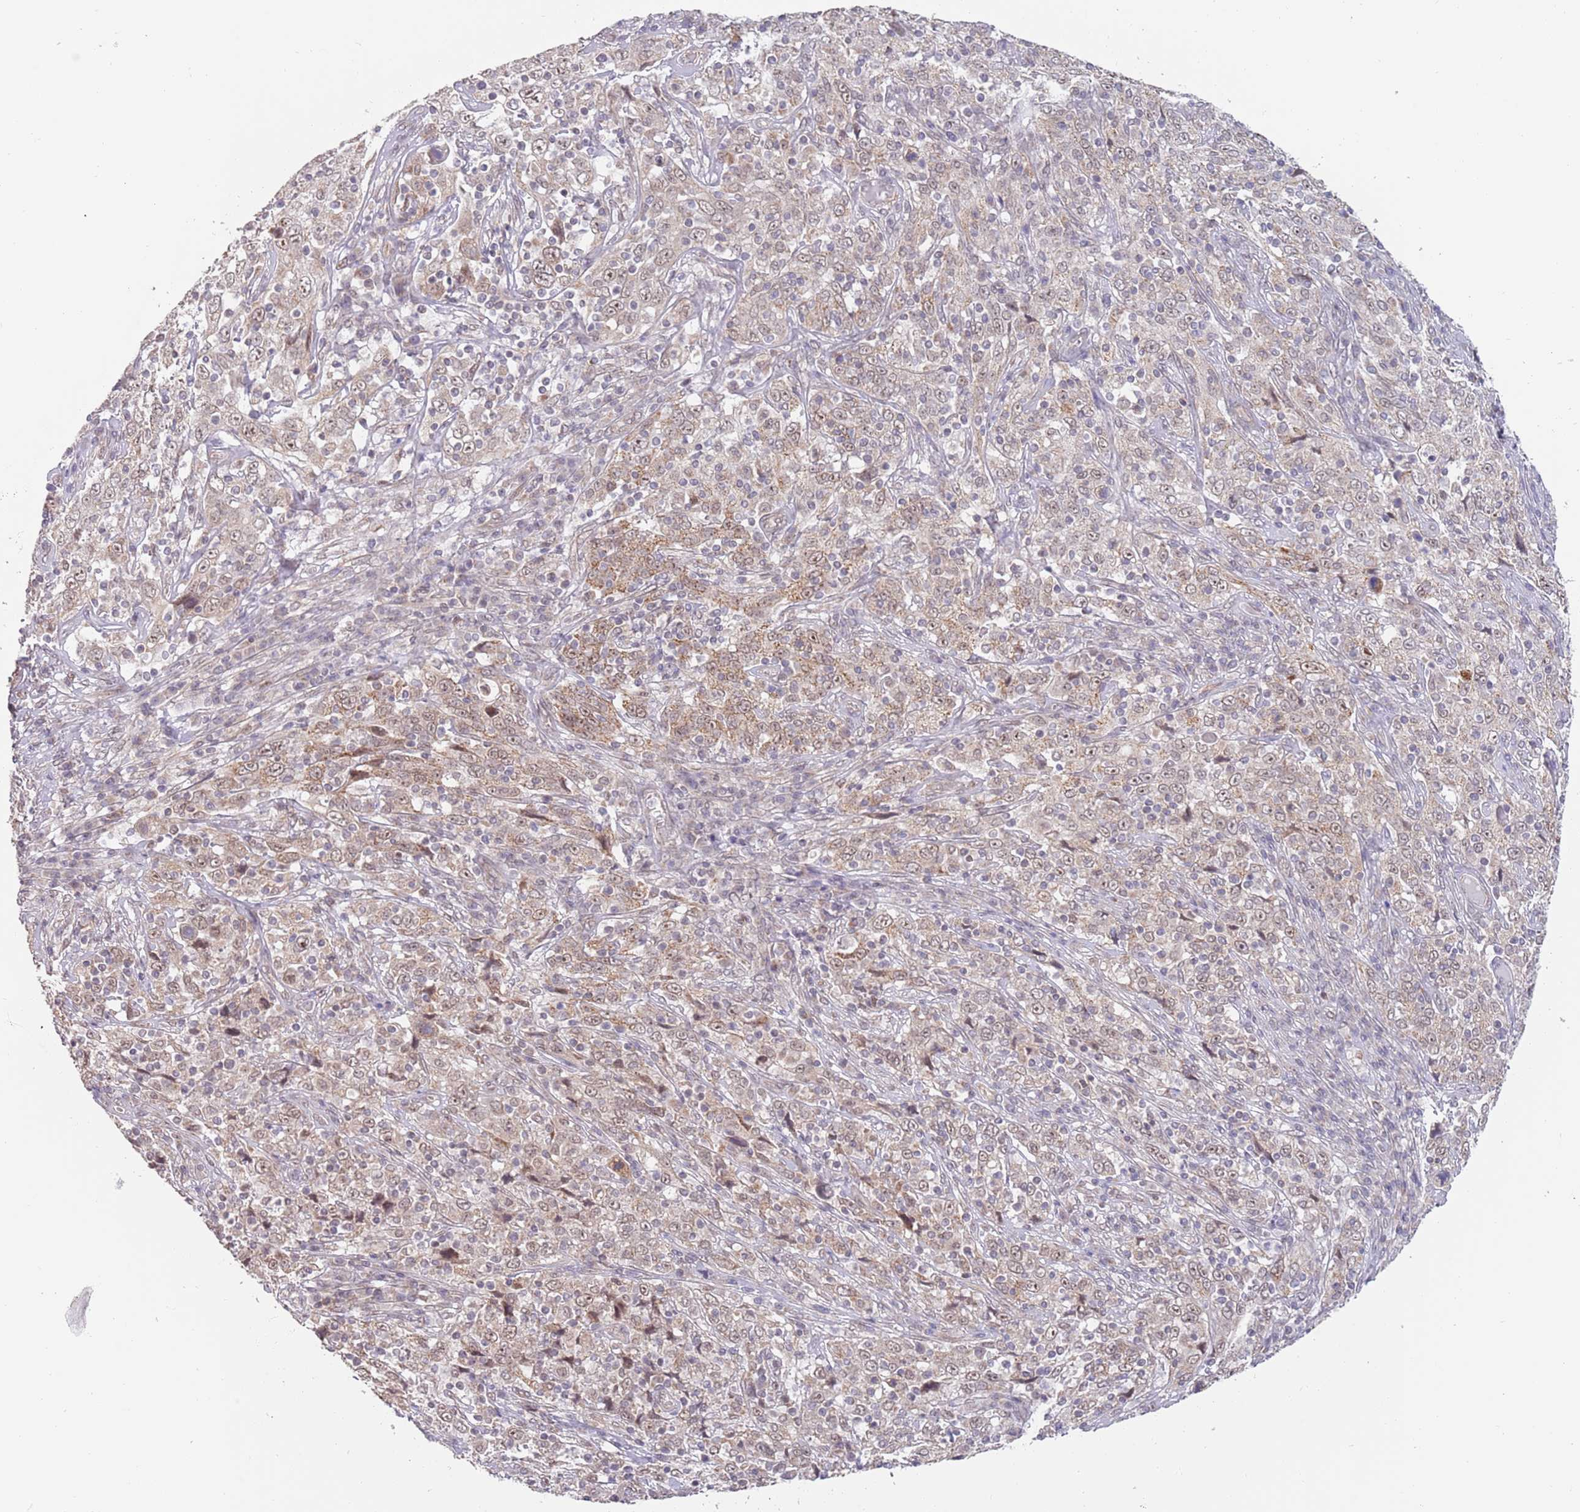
{"staining": {"intensity": "weak", "quantity": ">75%", "location": "cytoplasmic/membranous,nuclear"}, "tissue": "cervical cancer", "cell_type": "Tumor cells", "image_type": "cancer", "snomed": [{"axis": "morphology", "description": "Squamous cell carcinoma, NOS"}, {"axis": "topography", "description": "Cervix"}], "caption": "Immunohistochemical staining of human squamous cell carcinoma (cervical) shows weak cytoplasmic/membranous and nuclear protein positivity in approximately >75% of tumor cells.", "gene": "UQCC3", "patient": {"sex": "female", "age": 46}}